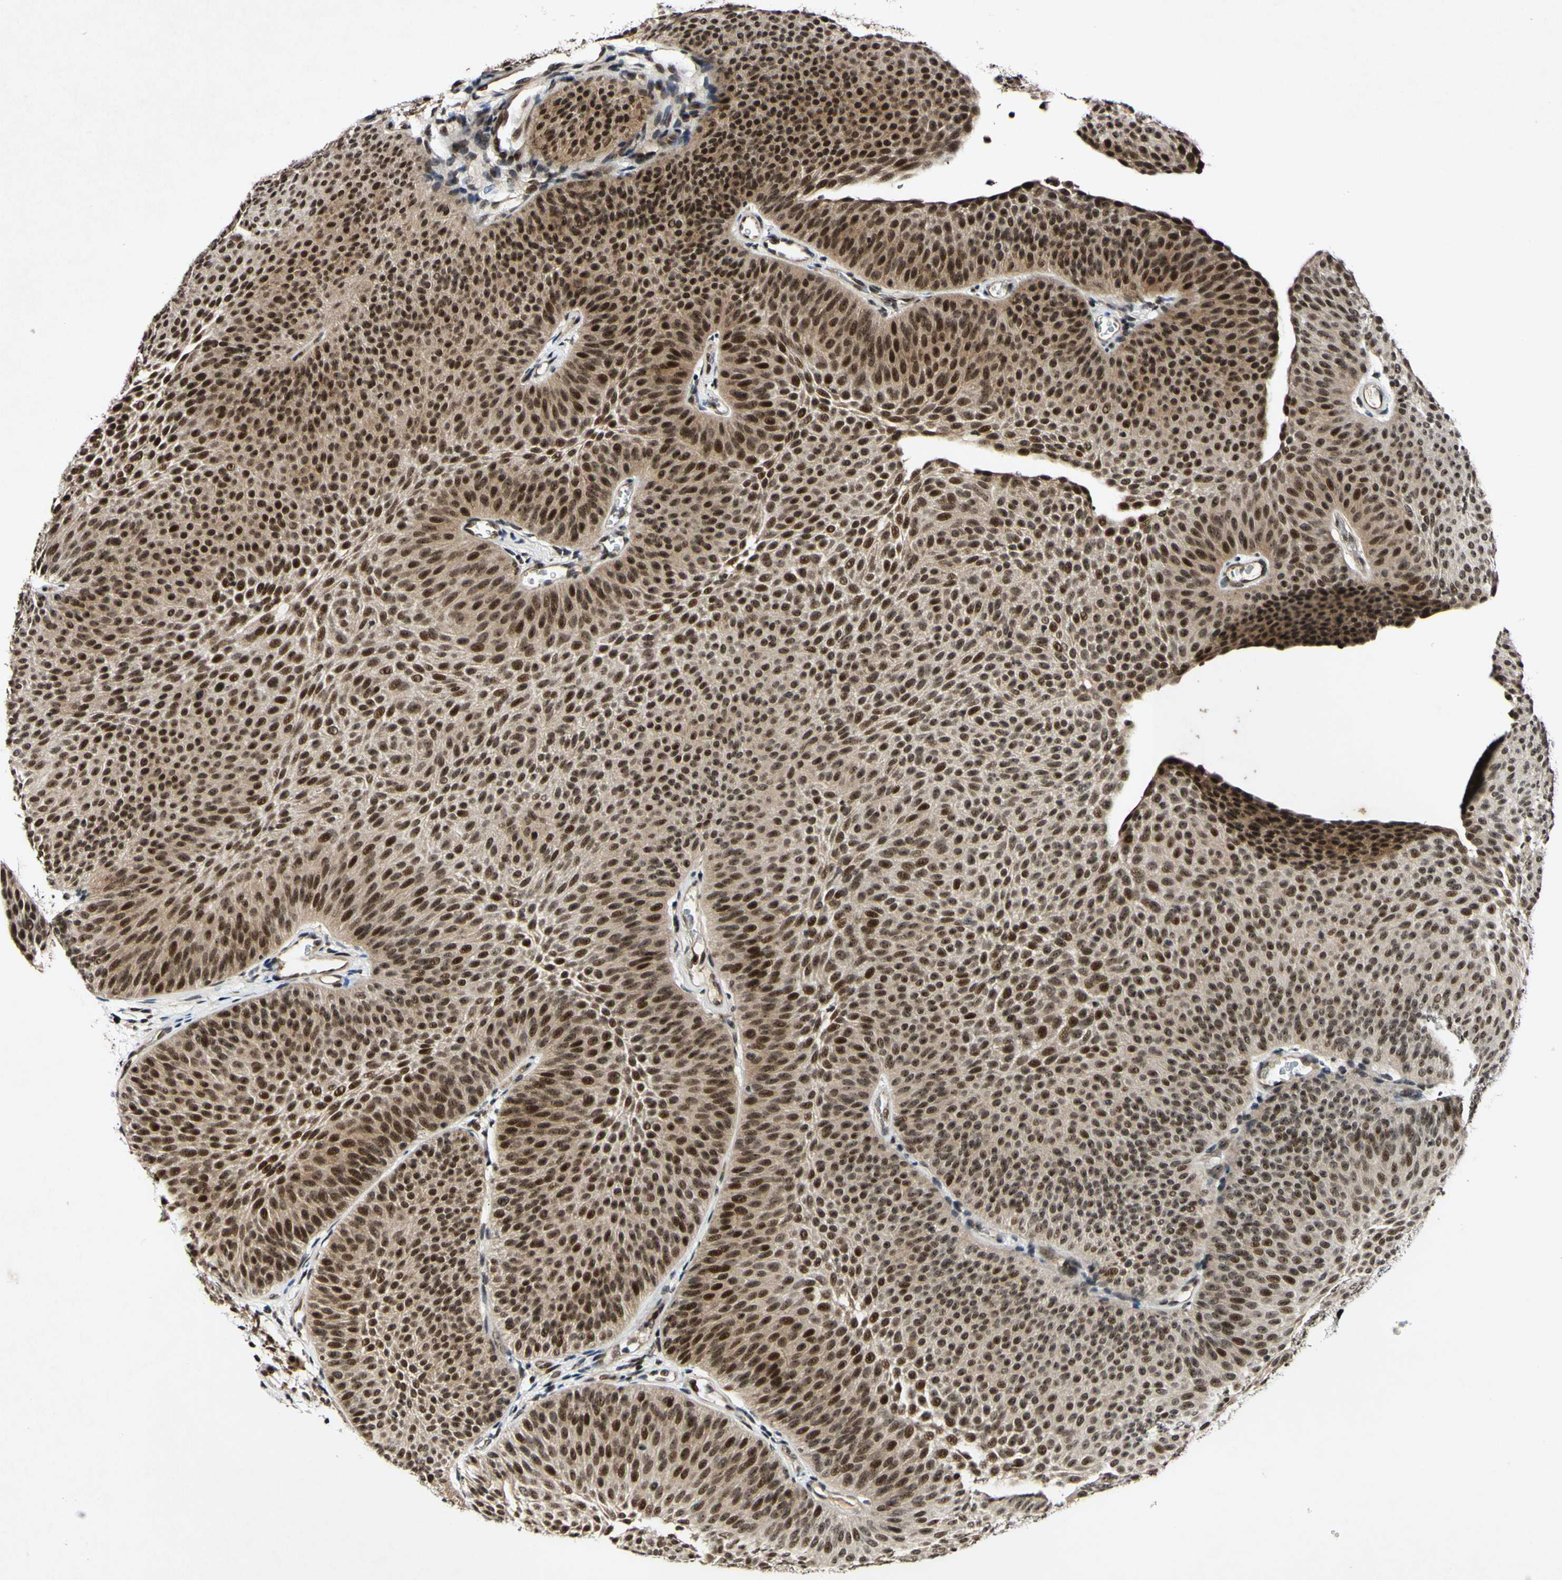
{"staining": {"intensity": "strong", "quantity": ">75%", "location": "nuclear"}, "tissue": "urothelial cancer", "cell_type": "Tumor cells", "image_type": "cancer", "snomed": [{"axis": "morphology", "description": "Urothelial carcinoma, Low grade"}, {"axis": "topography", "description": "Urinary bladder"}], "caption": "Immunohistochemistry micrograph of neoplastic tissue: urothelial carcinoma (low-grade) stained using IHC shows high levels of strong protein expression localized specifically in the nuclear of tumor cells, appearing as a nuclear brown color.", "gene": "POLR2F", "patient": {"sex": "female", "age": 60}}